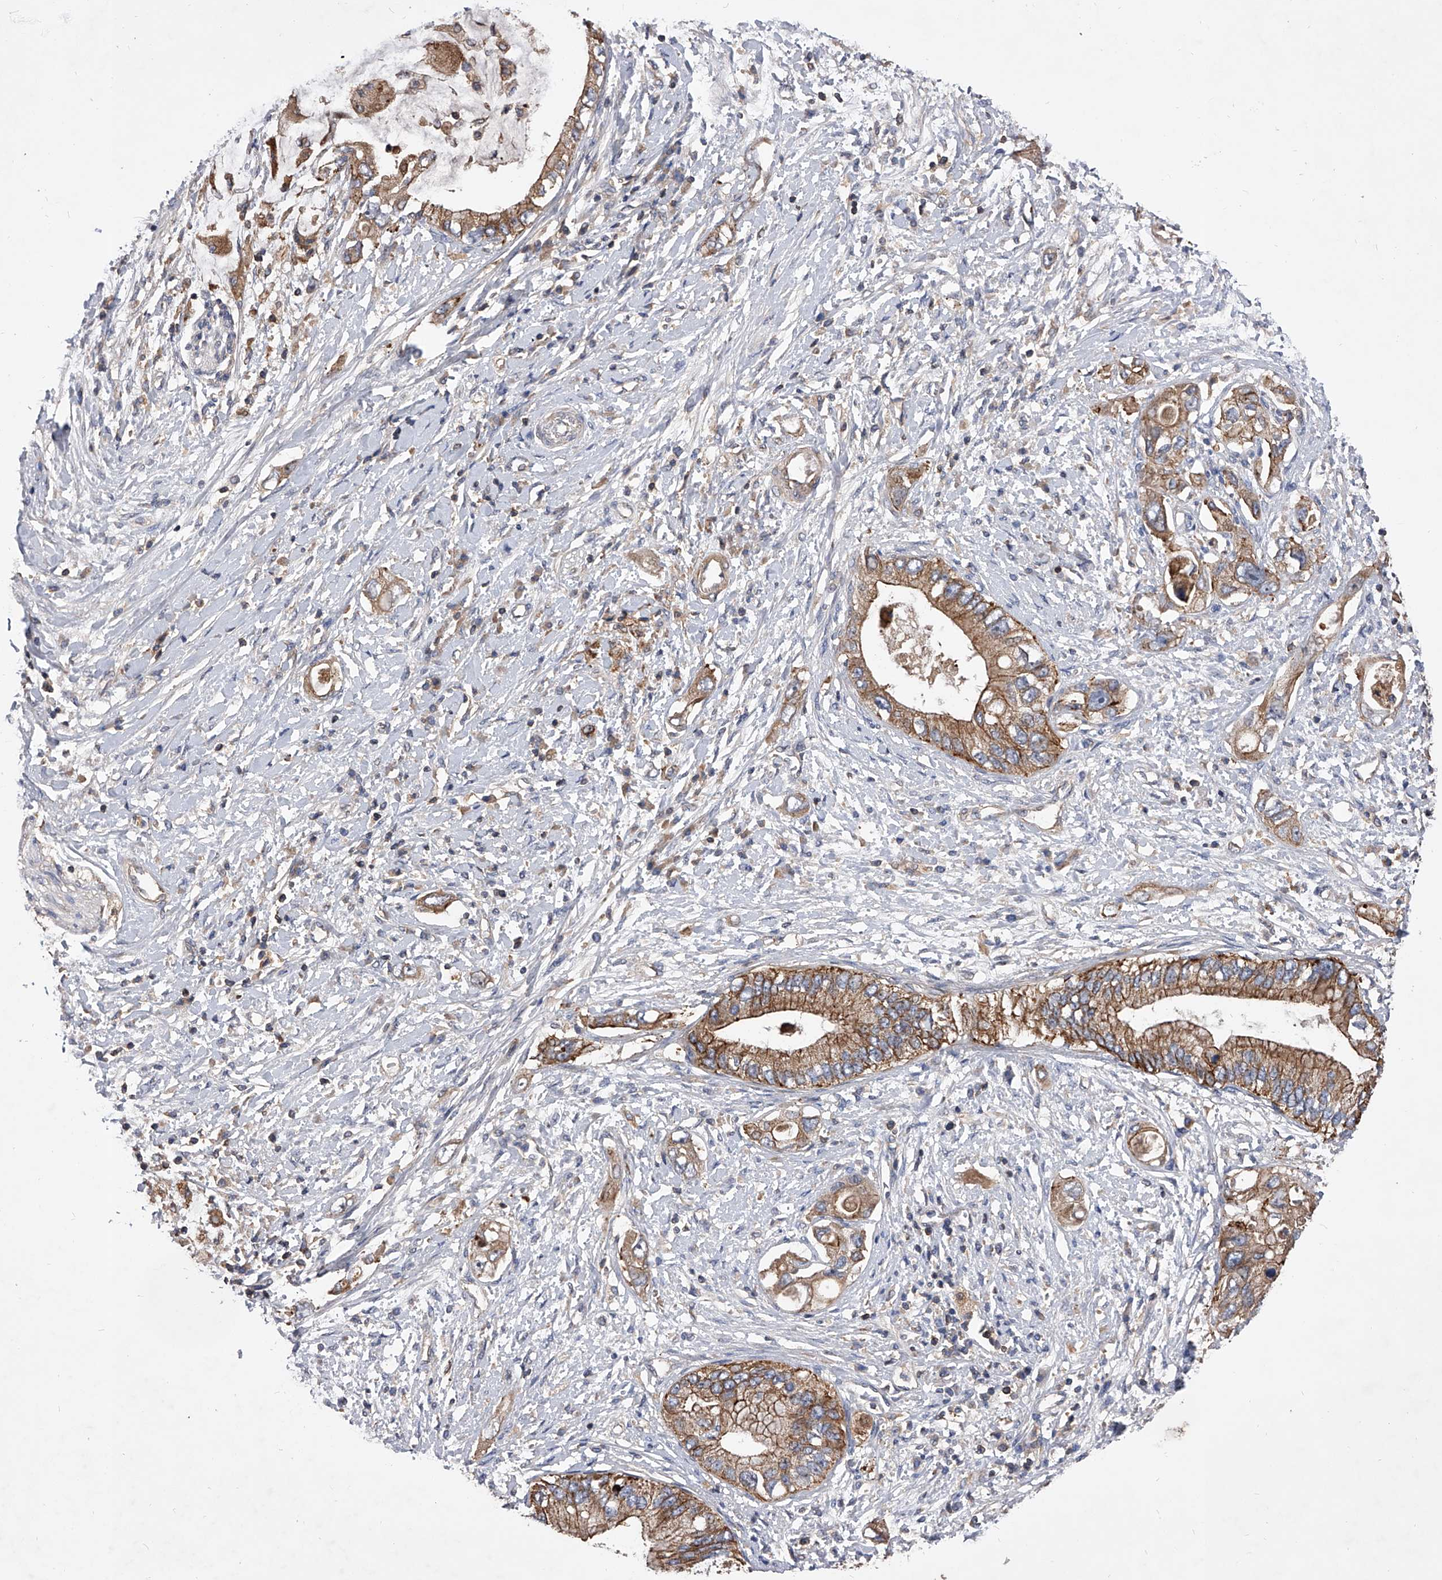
{"staining": {"intensity": "moderate", "quantity": ">75%", "location": "cytoplasmic/membranous"}, "tissue": "pancreatic cancer", "cell_type": "Tumor cells", "image_type": "cancer", "snomed": [{"axis": "morphology", "description": "Inflammation, NOS"}, {"axis": "morphology", "description": "Adenocarcinoma, NOS"}, {"axis": "topography", "description": "Pancreas"}], "caption": "Adenocarcinoma (pancreatic) was stained to show a protein in brown. There is medium levels of moderate cytoplasmic/membranous staining in about >75% of tumor cells.", "gene": "CUL7", "patient": {"sex": "female", "age": 56}}